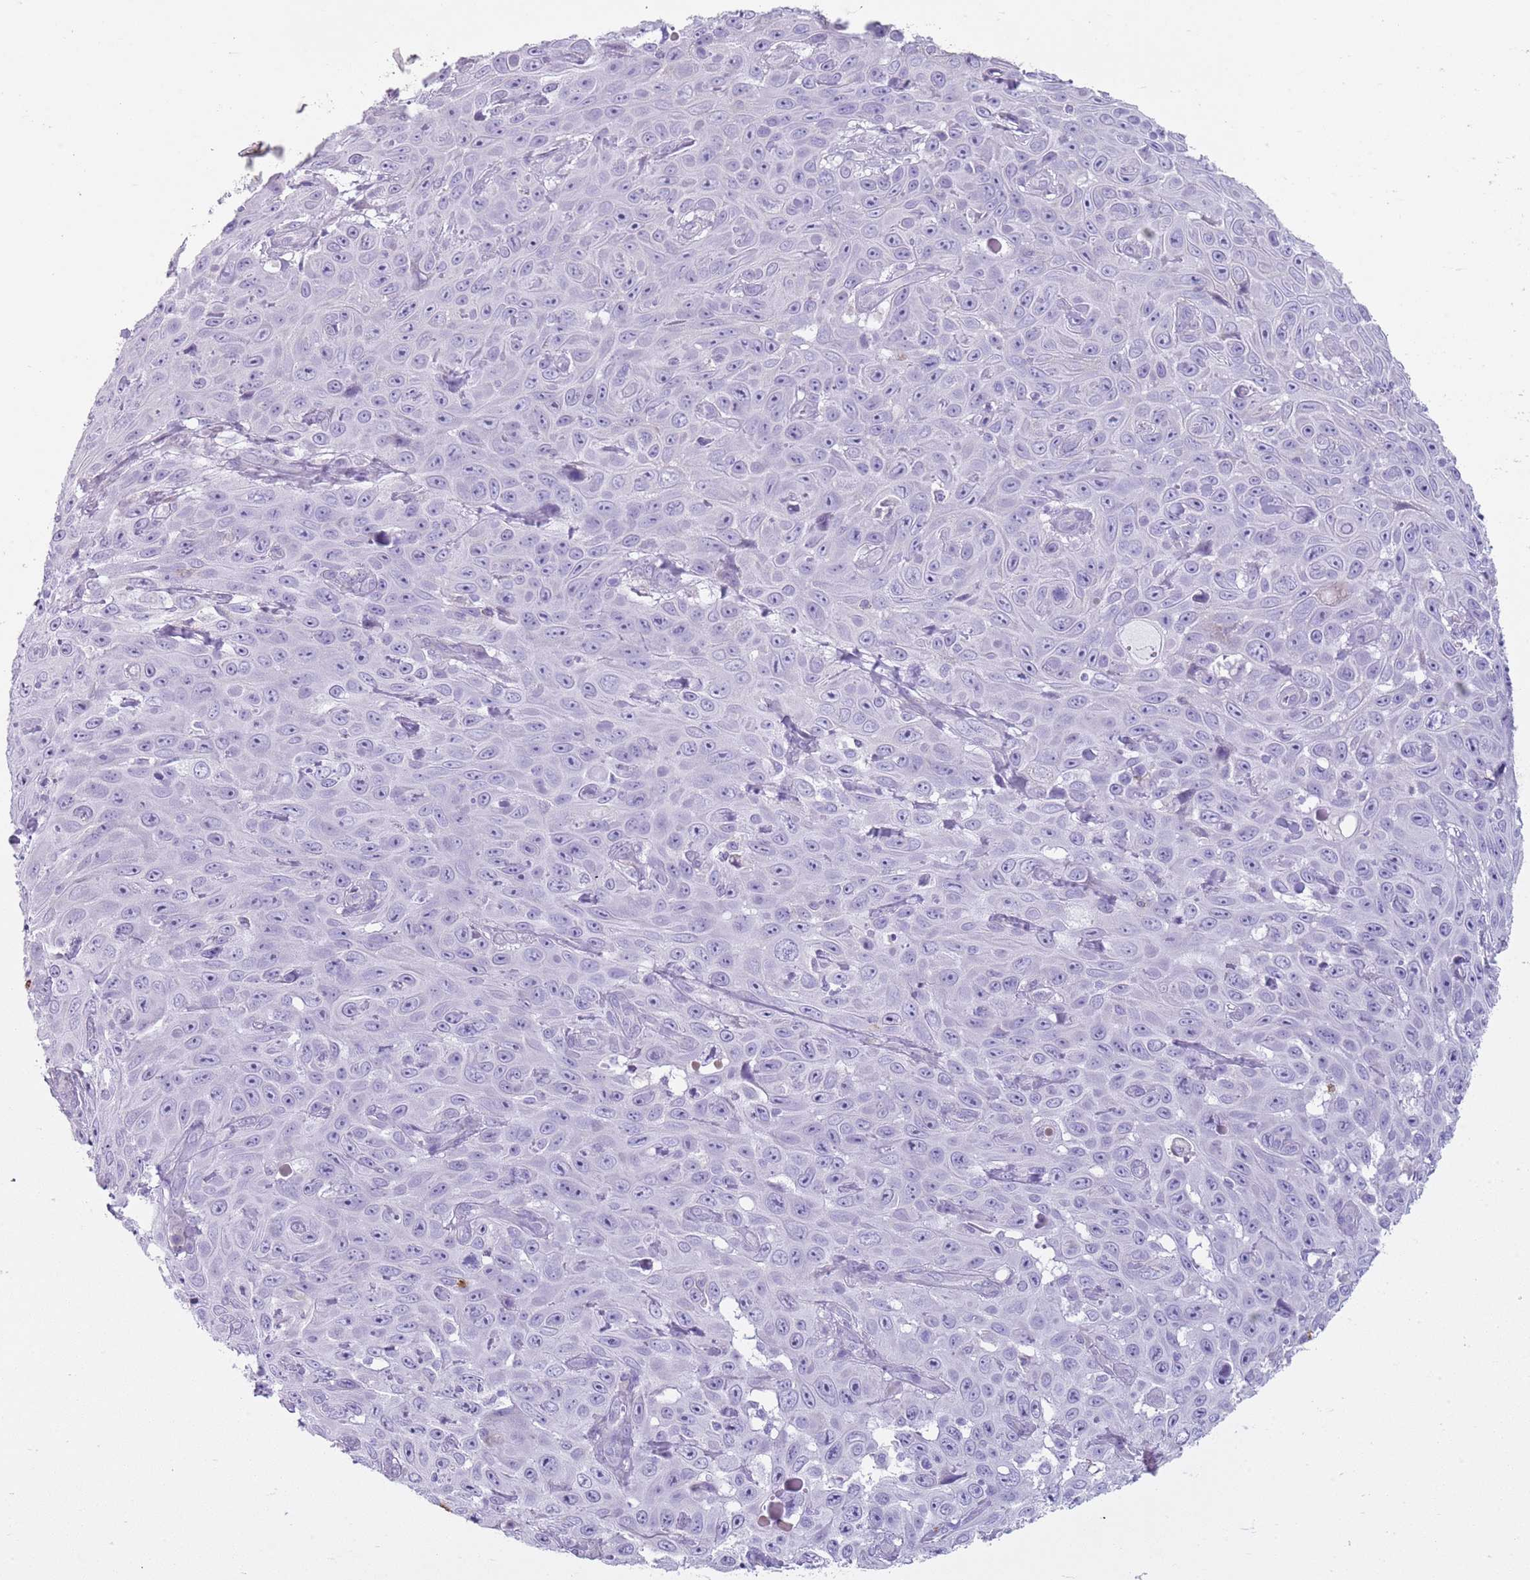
{"staining": {"intensity": "negative", "quantity": "none", "location": "none"}, "tissue": "skin cancer", "cell_type": "Tumor cells", "image_type": "cancer", "snomed": [{"axis": "morphology", "description": "Squamous cell carcinoma, NOS"}, {"axis": "topography", "description": "Skin"}], "caption": "Skin cancer (squamous cell carcinoma) was stained to show a protein in brown. There is no significant staining in tumor cells. (DAB (3,3'-diaminobenzidine) immunohistochemistry (IHC) with hematoxylin counter stain).", "gene": "CD177", "patient": {"sex": "male", "age": 82}}